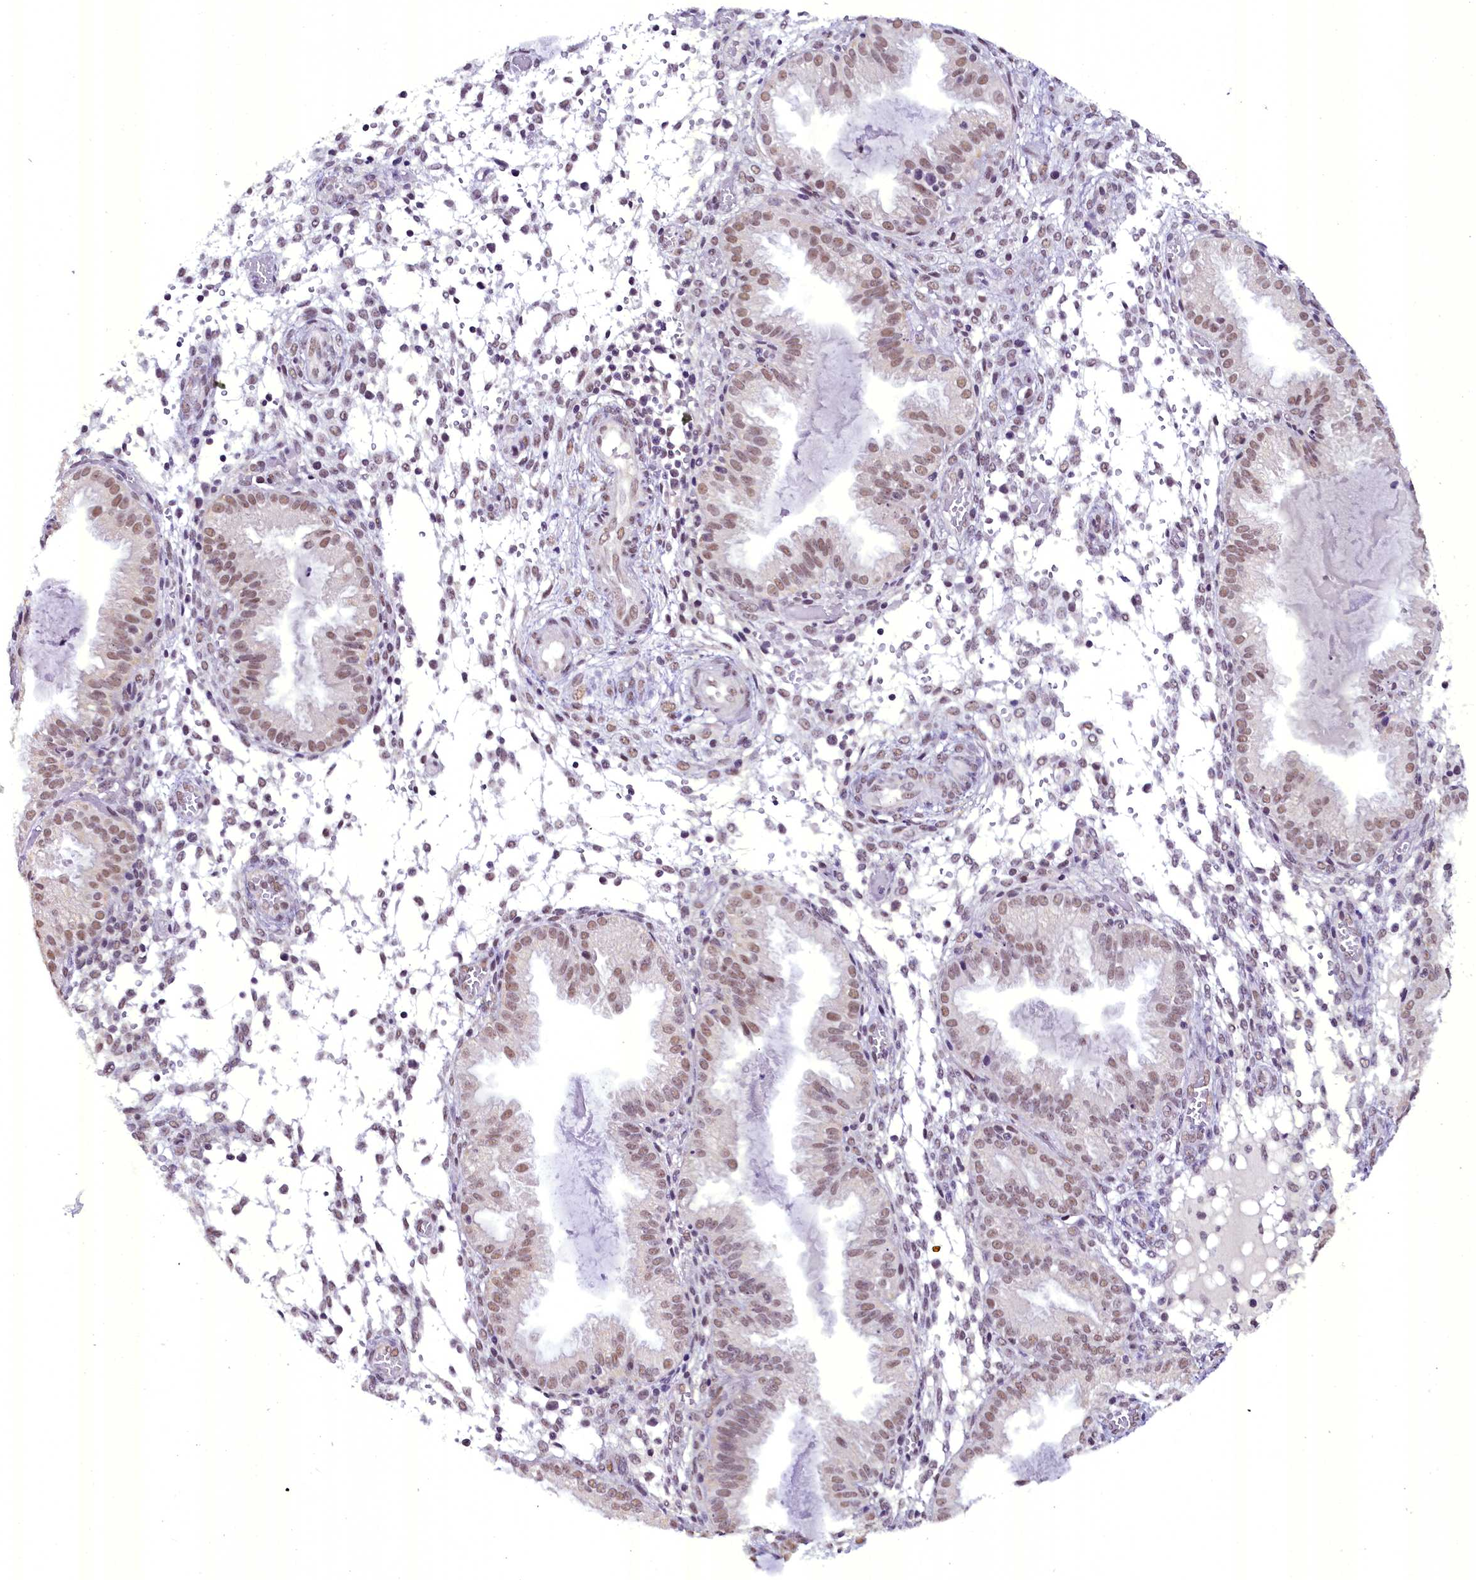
{"staining": {"intensity": "moderate", "quantity": "<25%", "location": "nuclear"}, "tissue": "endometrium", "cell_type": "Cells in endometrial stroma", "image_type": "normal", "snomed": [{"axis": "morphology", "description": "Normal tissue, NOS"}, {"axis": "topography", "description": "Endometrium"}], "caption": "This image shows normal endometrium stained with immunohistochemistry to label a protein in brown. The nuclear of cells in endometrial stroma show moderate positivity for the protein. Nuclei are counter-stained blue.", "gene": "NCBP1", "patient": {"sex": "female", "age": 33}}